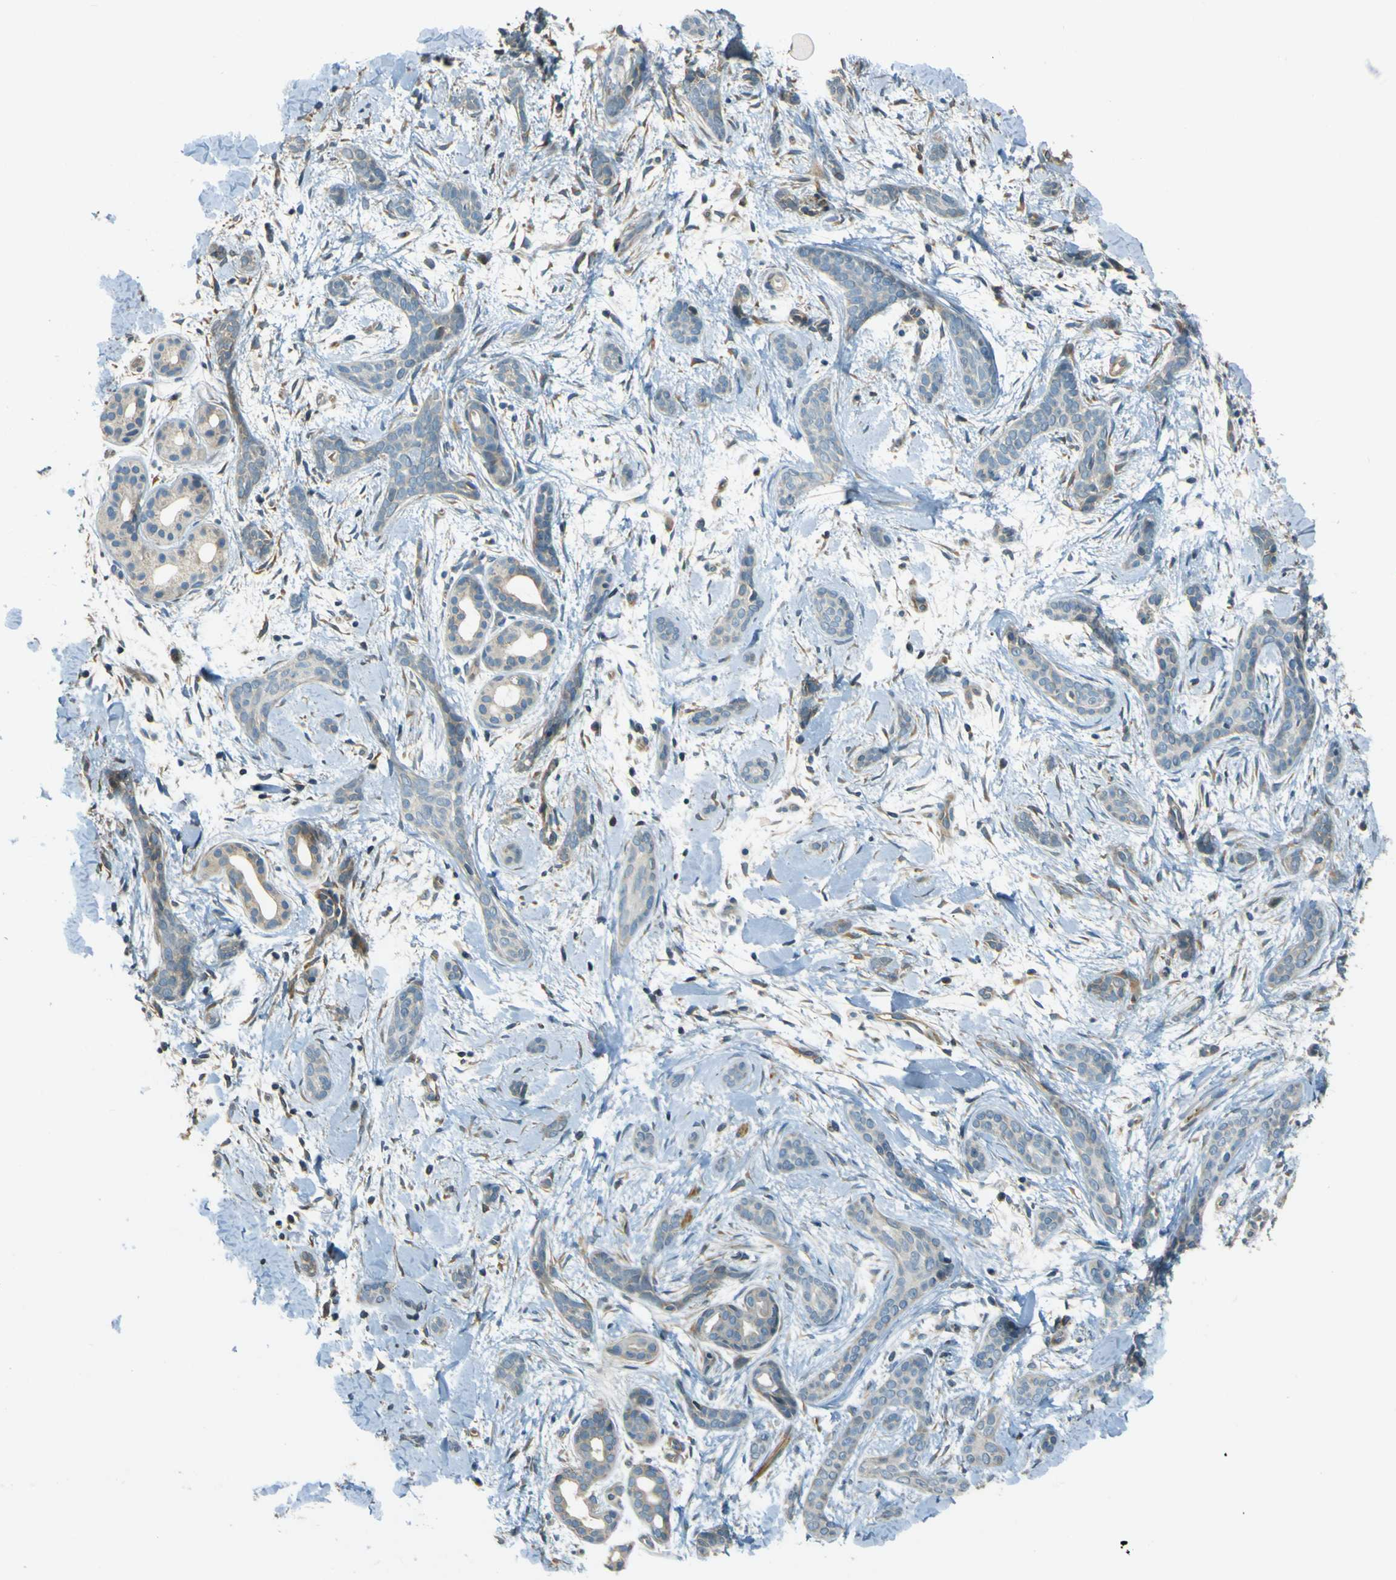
{"staining": {"intensity": "weak", "quantity": "<25%", "location": "cytoplasmic/membranous"}, "tissue": "skin cancer", "cell_type": "Tumor cells", "image_type": "cancer", "snomed": [{"axis": "morphology", "description": "Basal cell carcinoma"}, {"axis": "morphology", "description": "Adnexal tumor, benign"}, {"axis": "topography", "description": "Skin"}], "caption": "Tumor cells show no significant staining in skin cancer.", "gene": "LPCAT1", "patient": {"sex": "female", "age": 42}}